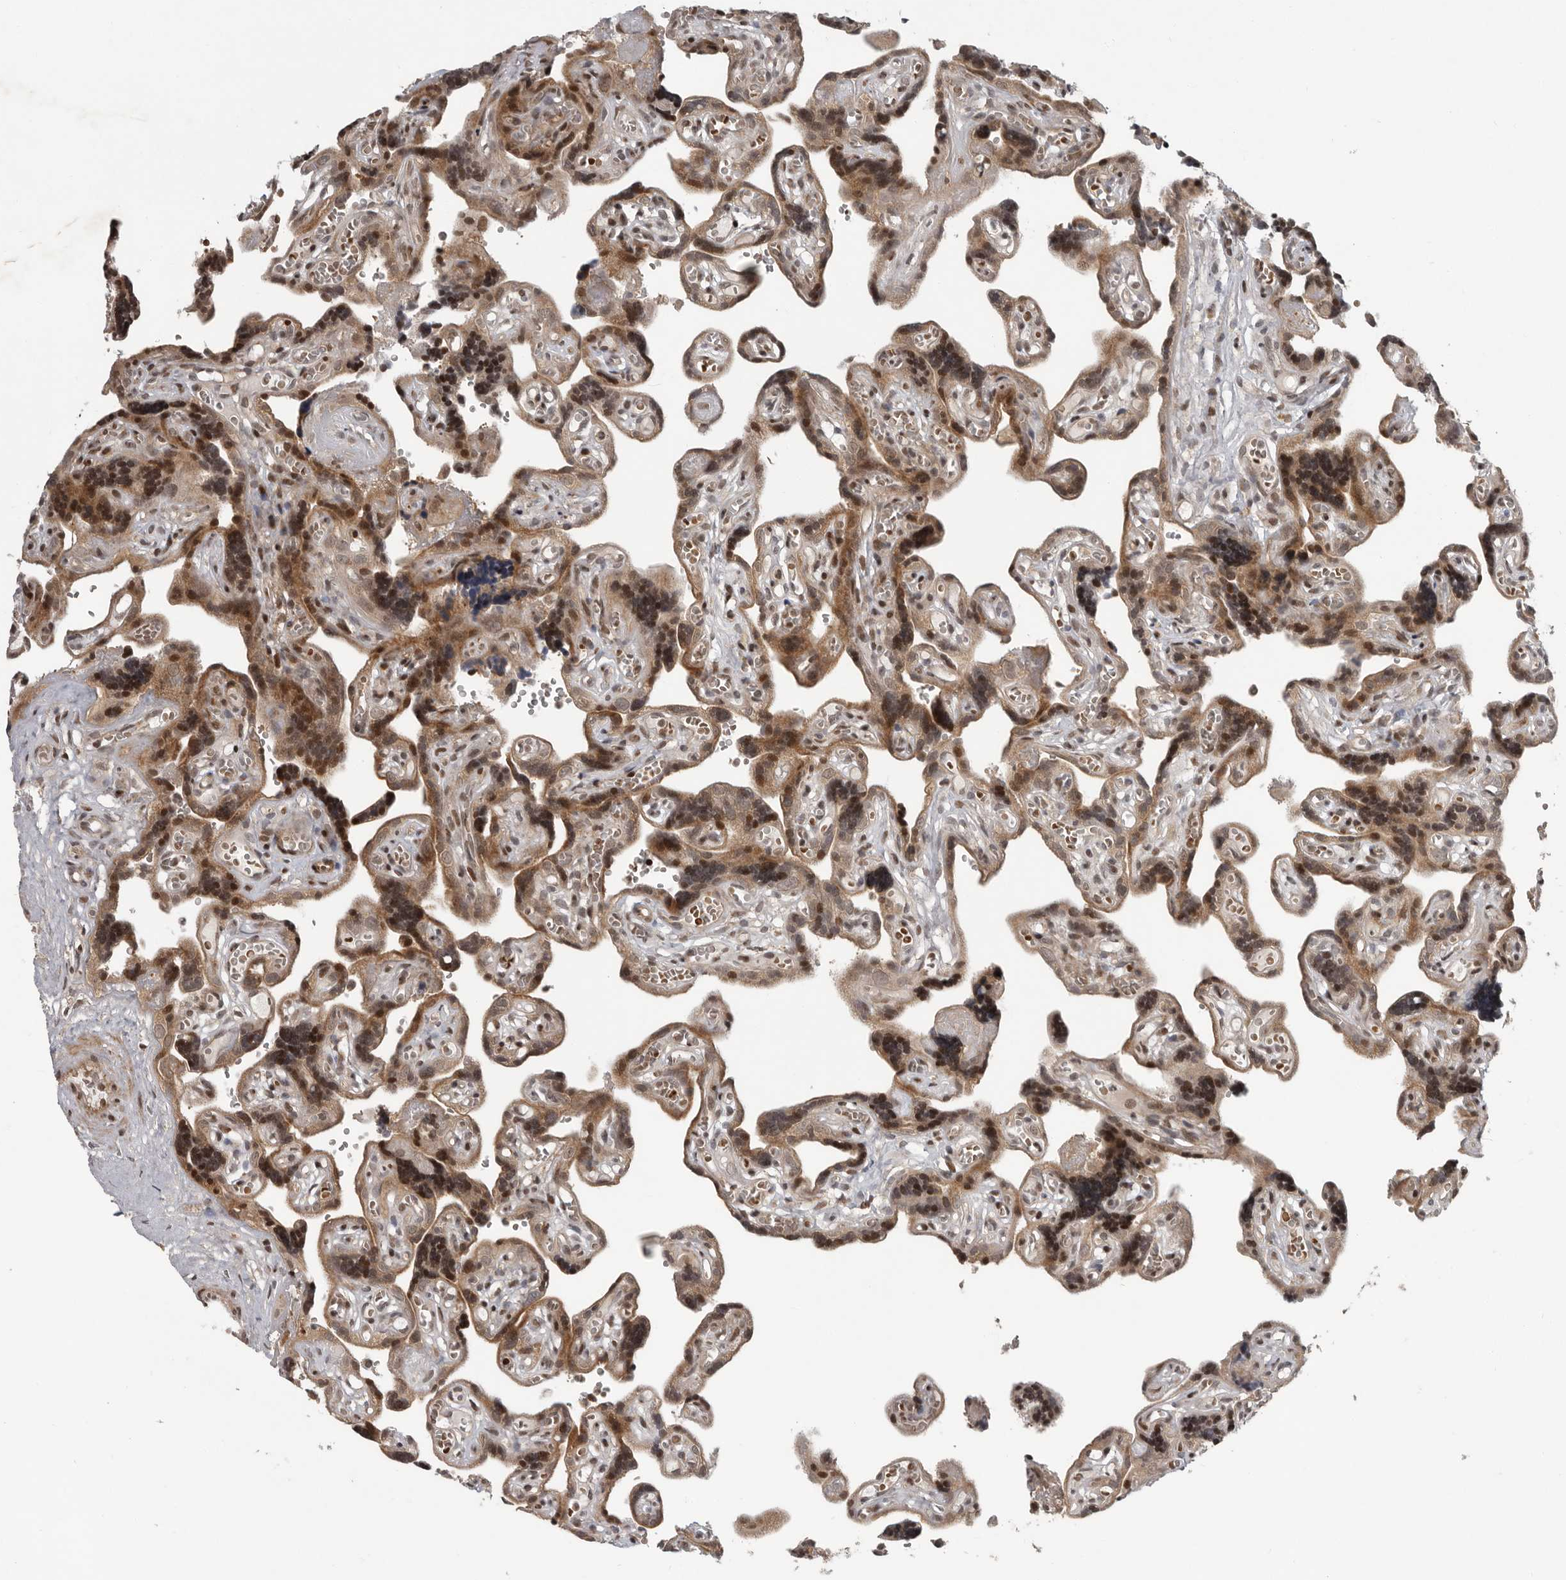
{"staining": {"intensity": "moderate", "quantity": ">75%", "location": "cytoplasmic/membranous,nuclear"}, "tissue": "placenta", "cell_type": "Trophoblastic cells", "image_type": "normal", "snomed": [{"axis": "morphology", "description": "Normal tissue, NOS"}, {"axis": "topography", "description": "Placenta"}], "caption": "A brown stain highlights moderate cytoplasmic/membranous,nuclear expression of a protein in trophoblastic cells of normal human placenta.", "gene": "RABIF", "patient": {"sex": "female", "age": 30}}